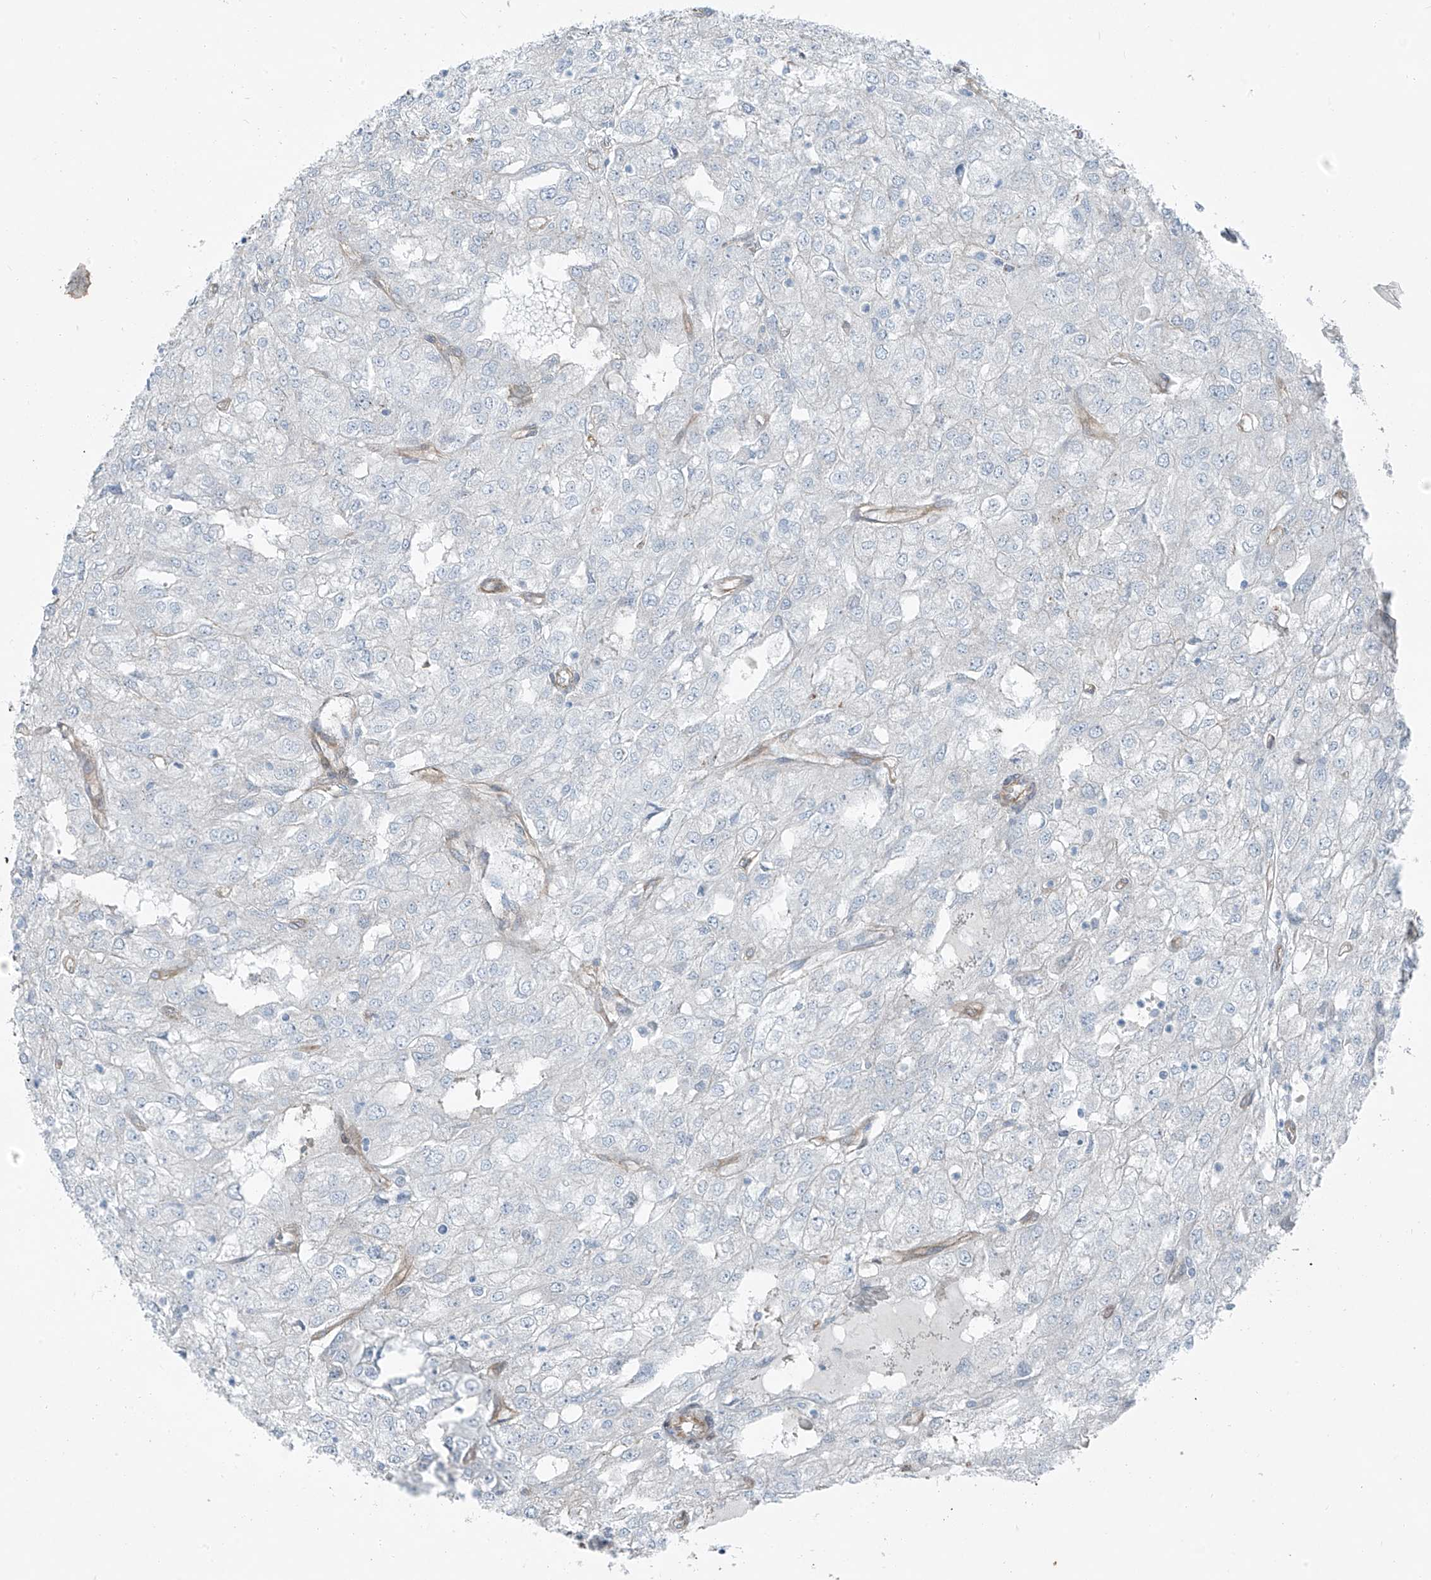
{"staining": {"intensity": "negative", "quantity": "none", "location": "none"}, "tissue": "renal cancer", "cell_type": "Tumor cells", "image_type": "cancer", "snomed": [{"axis": "morphology", "description": "Adenocarcinoma, NOS"}, {"axis": "topography", "description": "Kidney"}], "caption": "DAB (3,3'-diaminobenzidine) immunohistochemical staining of renal adenocarcinoma shows no significant staining in tumor cells.", "gene": "TNS2", "patient": {"sex": "female", "age": 54}}